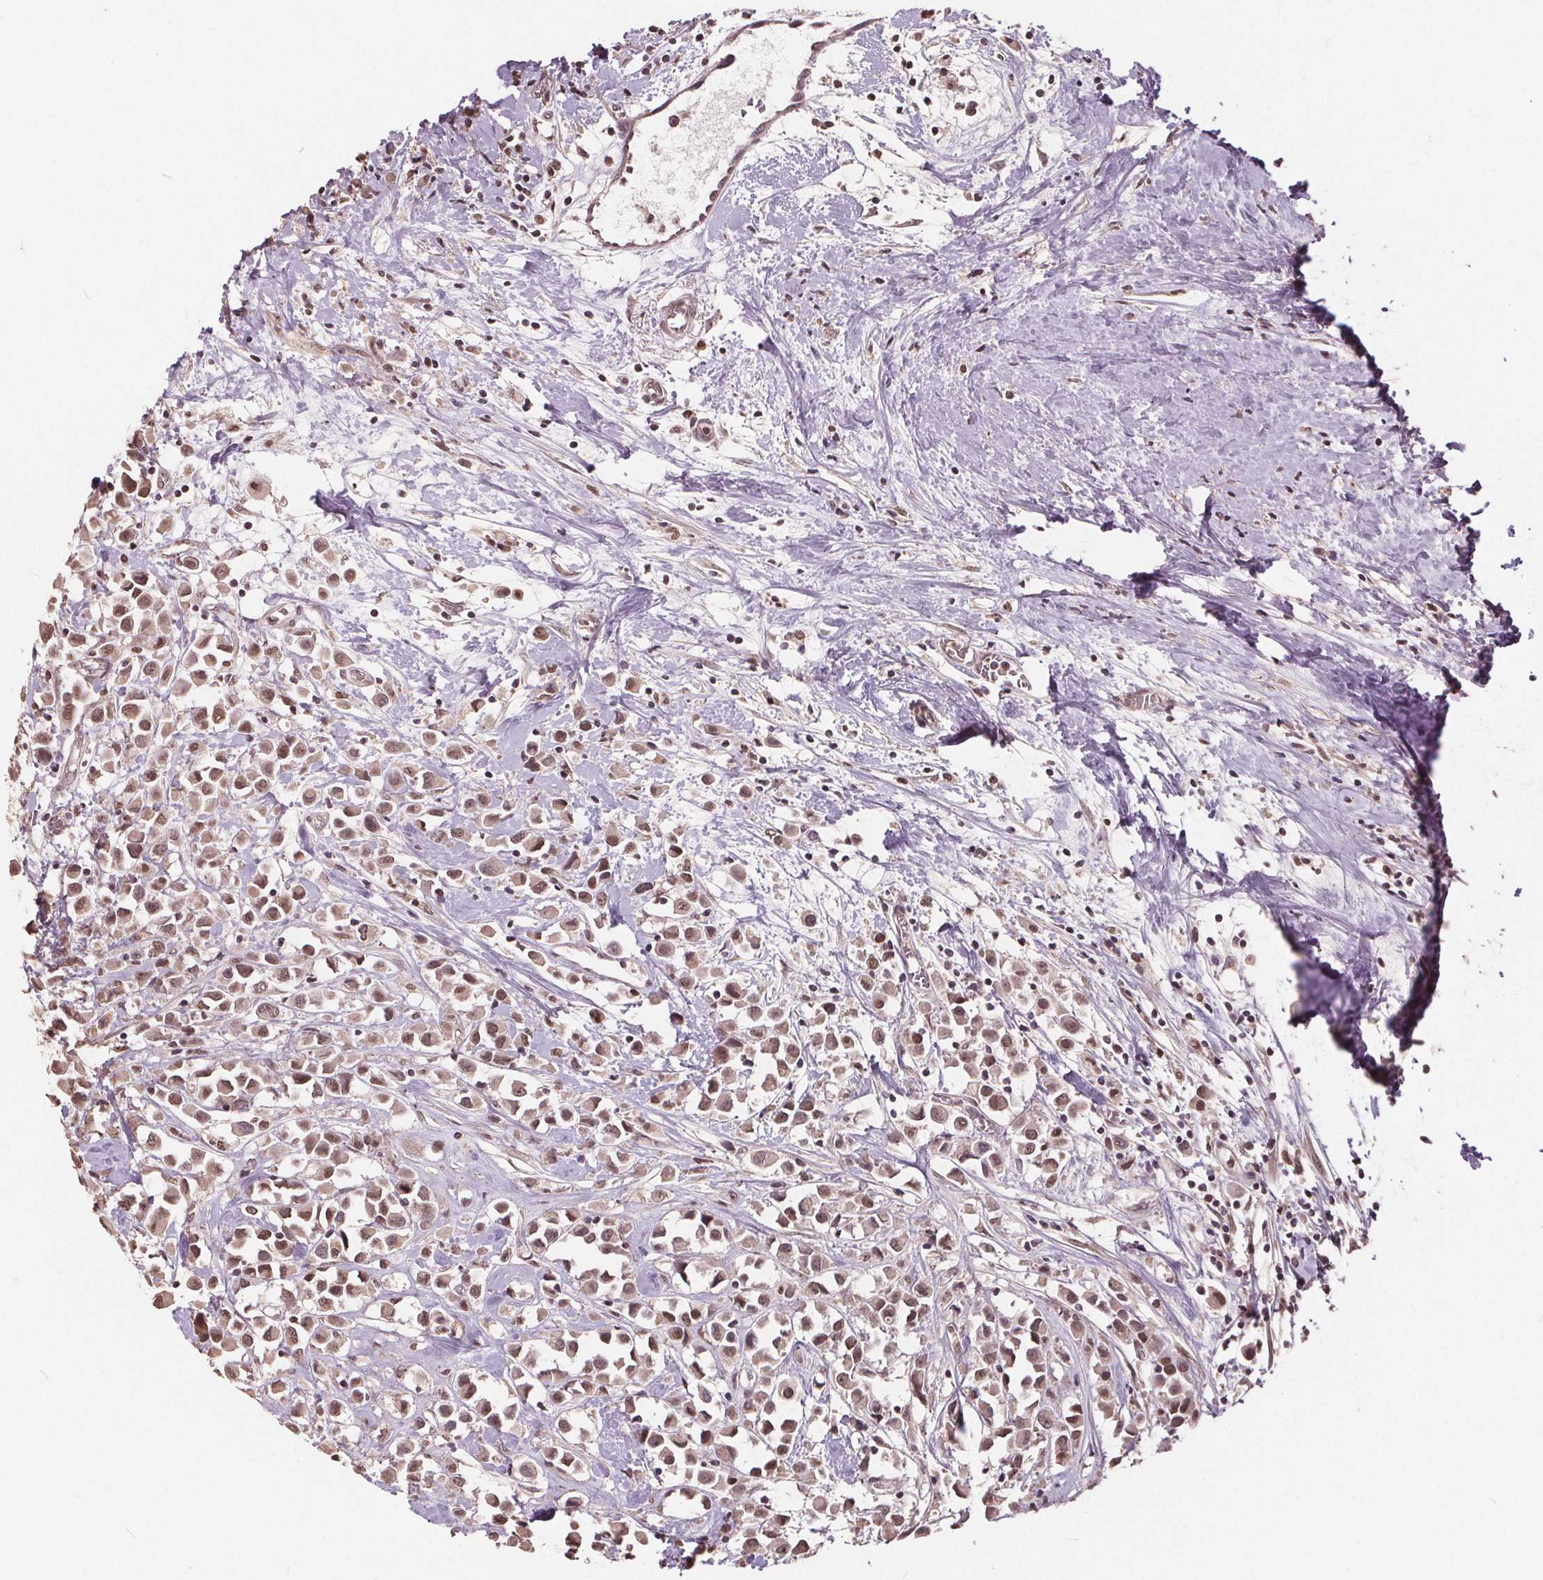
{"staining": {"intensity": "moderate", "quantity": ">75%", "location": "nuclear"}, "tissue": "breast cancer", "cell_type": "Tumor cells", "image_type": "cancer", "snomed": [{"axis": "morphology", "description": "Duct carcinoma"}, {"axis": "topography", "description": "Breast"}], "caption": "Immunohistochemical staining of breast cancer reveals medium levels of moderate nuclear protein expression in approximately >75% of tumor cells. Using DAB (3,3'-diaminobenzidine) (brown) and hematoxylin (blue) stains, captured at high magnification using brightfield microscopy.", "gene": "DNMT3B", "patient": {"sex": "female", "age": 61}}